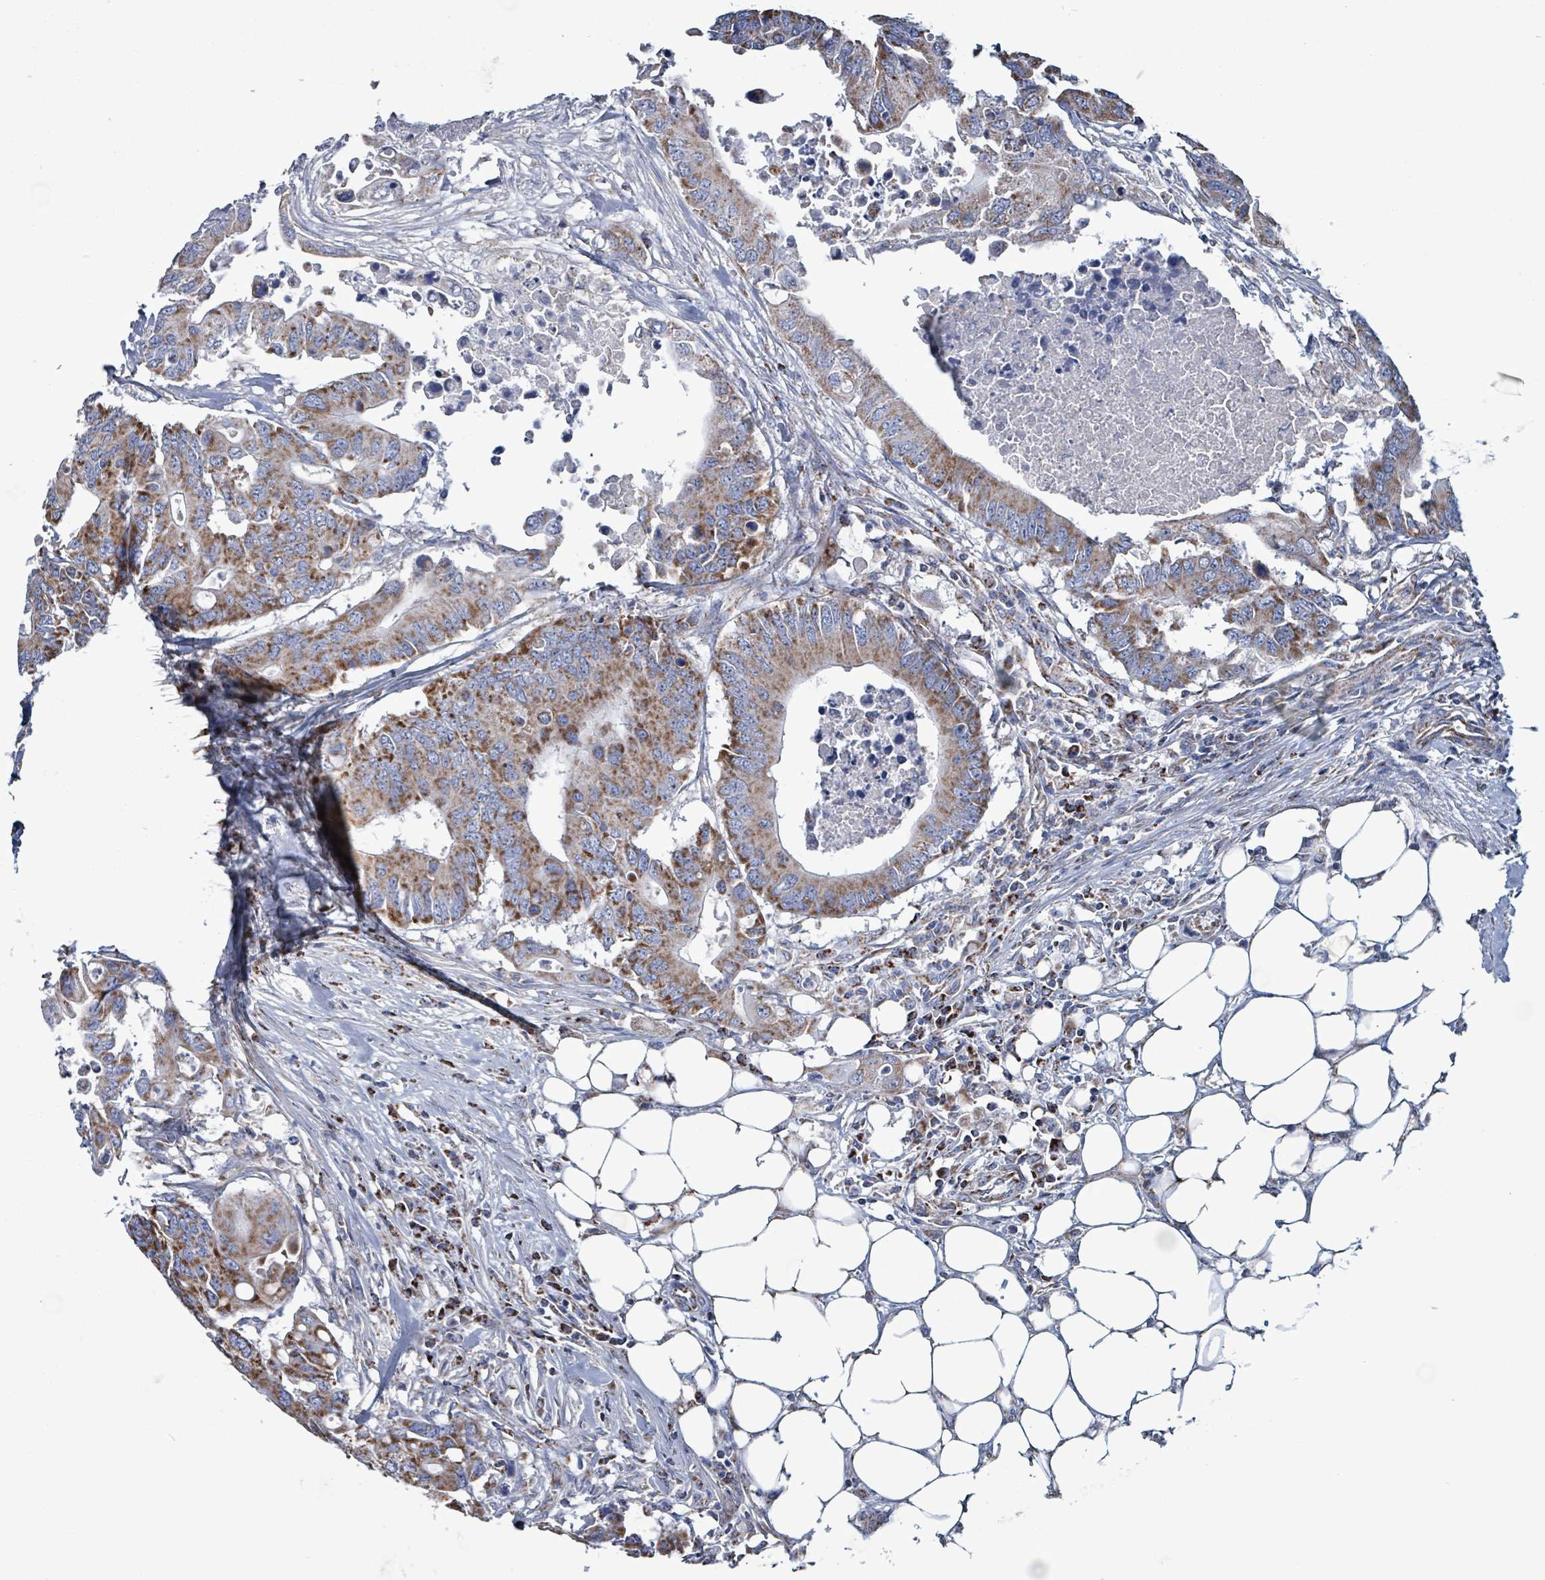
{"staining": {"intensity": "moderate", "quantity": ">75%", "location": "cytoplasmic/membranous"}, "tissue": "colorectal cancer", "cell_type": "Tumor cells", "image_type": "cancer", "snomed": [{"axis": "morphology", "description": "Adenocarcinoma, NOS"}, {"axis": "topography", "description": "Colon"}], "caption": "Immunohistochemical staining of human colorectal cancer (adenocarcinoma) displays medium levels of moderate cytoplasmic/membranous staining in about >75% of tumor cells.", "gene": "IDH3B", "patient": {"sex": "male", "age": 71}}